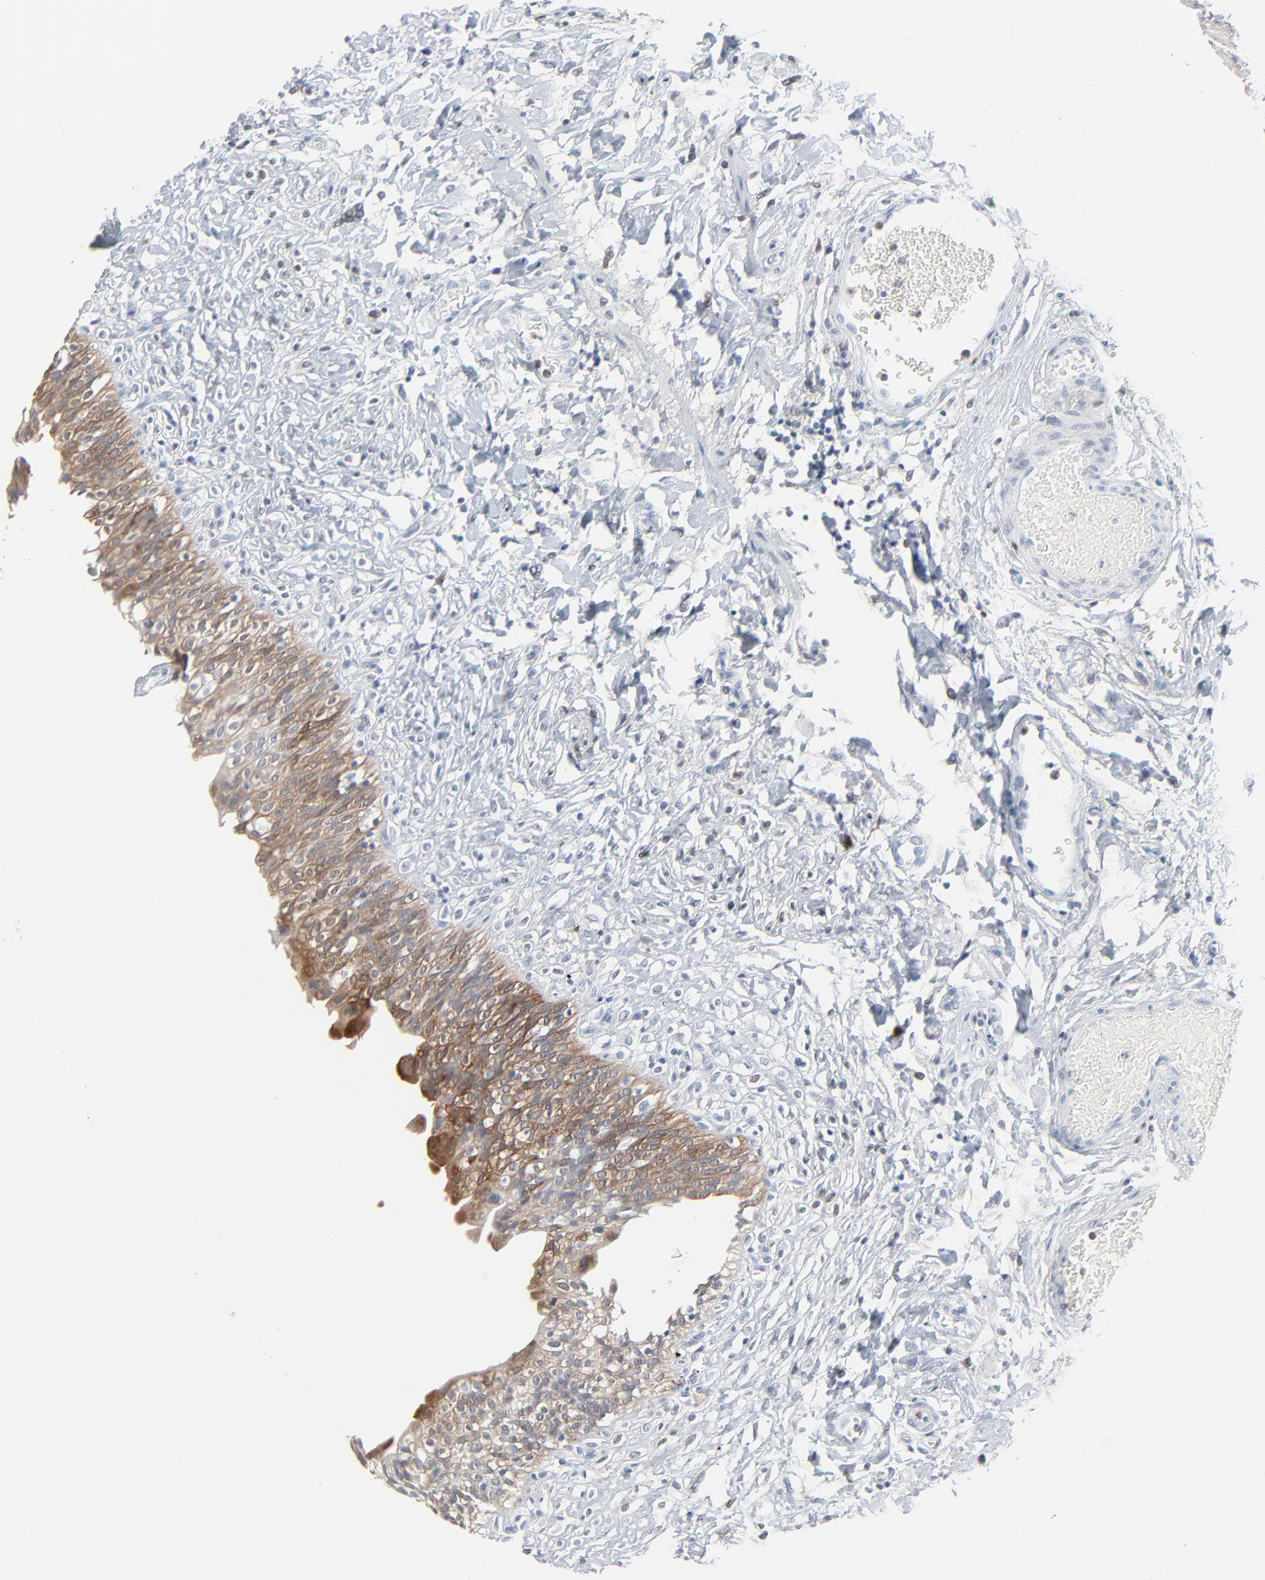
{"staining": {"intensity": "moderate", "quantity": ">75%", "location": "cytoplasmic/membranous"}, "tissue": "urinary bladder", "cell_type": "Urothelial cells", "image_type": "normal", "snomed": [{"axis": "morphology", "description": "Normal tissue, NOS"}, {"axis": "topography", "description": "Urinary bladder"}], "caption": "IHC of normal urinary bladder reveals medium levels of moderate cytoplasmic/membranous expression in approximately >75% of urothelial cells. (Brightfield microscopy of DAB IHC at high magnification).", "gene": "PHGDH", "patient": {"sex": "female", "age": 80}}